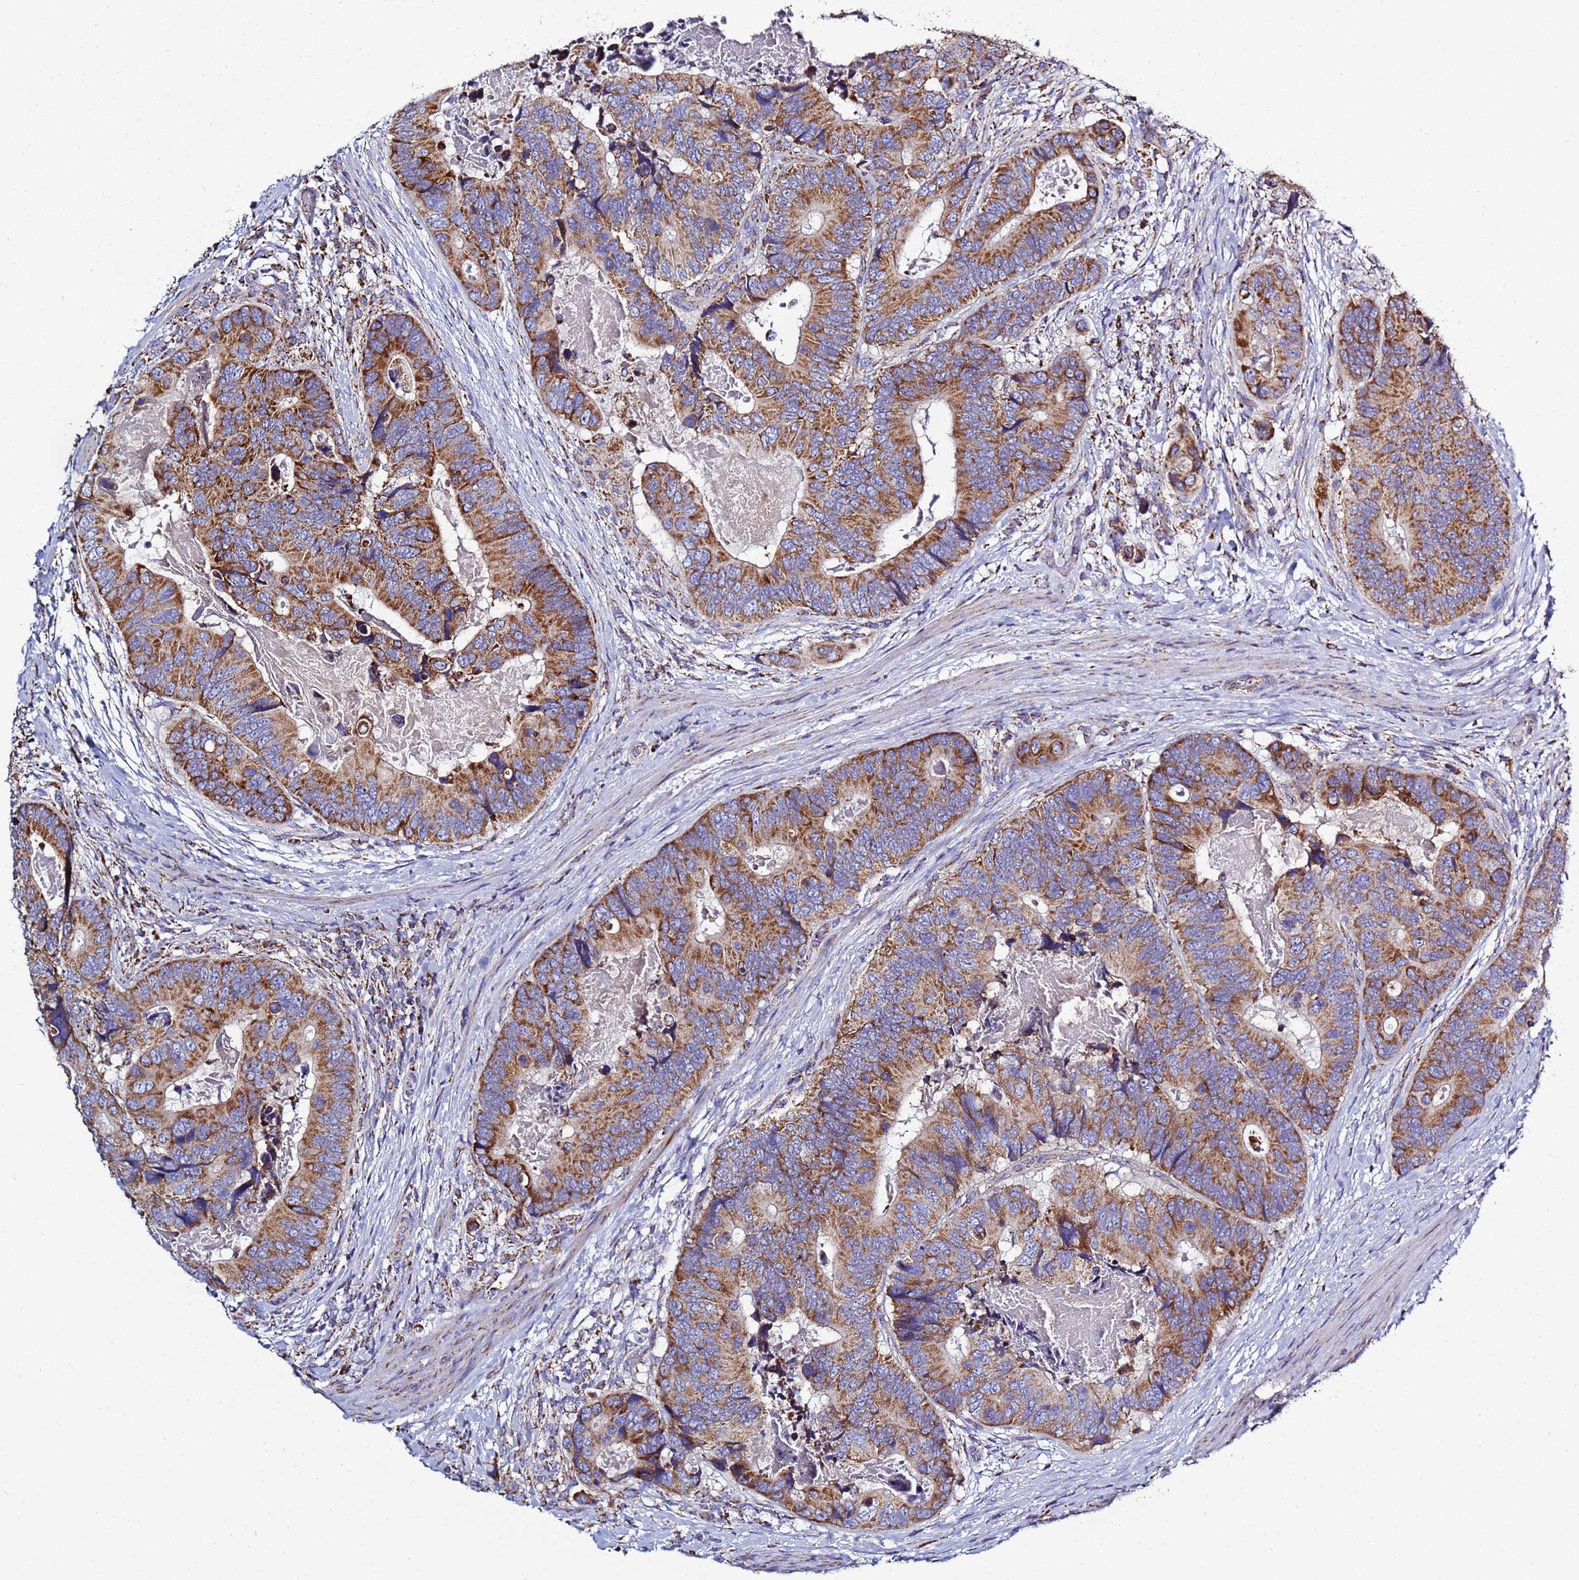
{"staining": {"intensity": "strong", "quantity": ">75%", "location": "cytoplasmic/membranous"}, "tissue": "colorectal cancer", "cell_type": "Tumor cells", "image_type": "cancer", "snomed": [{"axis": "morphology", "description": "Adenocarcinoma, NOS"}, {"axis": "topography", "description": "Colon"}], "caption": "IHC (DAB (3,3'-diaminobenzidine)) staining of adenocarcinoma (colorectal) shows strong cytoplasmic/membranous protein positivity in approximately >75% of tumor cells.", "gene": "COQ4", "patient": {"sex": "male", "age": 84}}